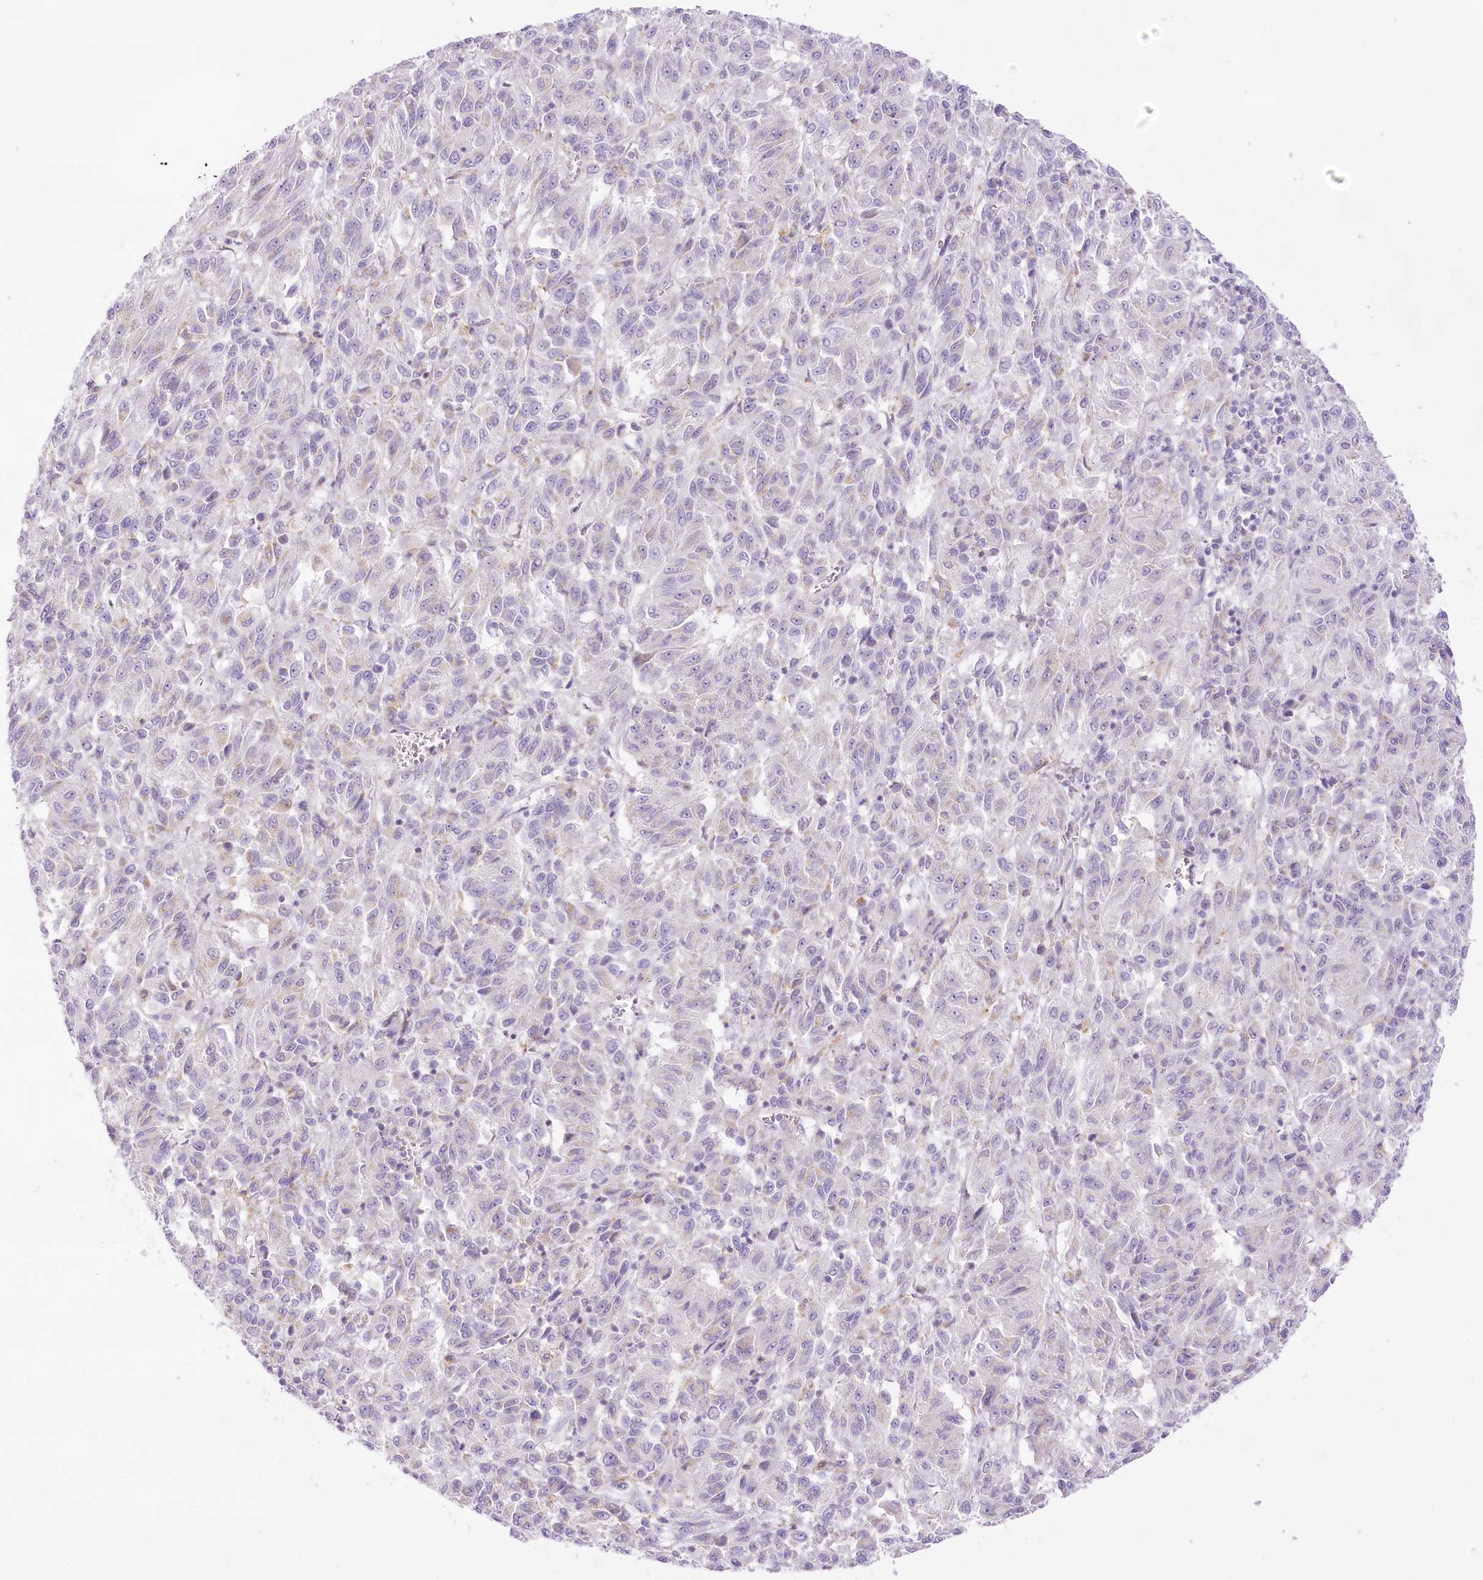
{"staining": {"intensity": "negative", "quantity": "none", "location": "none"}, "tissue": "melanoma", "cell_type": "Tumor cells", "image_type": "cancer", "snomed": [{"axis": "morphology", "description": "Malignant melanoma, Metastatic site"}, {"axis": "topography", "description": "Lung"}], "caption": "Immunohistochemical staining of melanoma exhibits no significant positivity in tumor cells.", "gene": "CCDC30", "patient": {"sex": "male", "age": 64}}